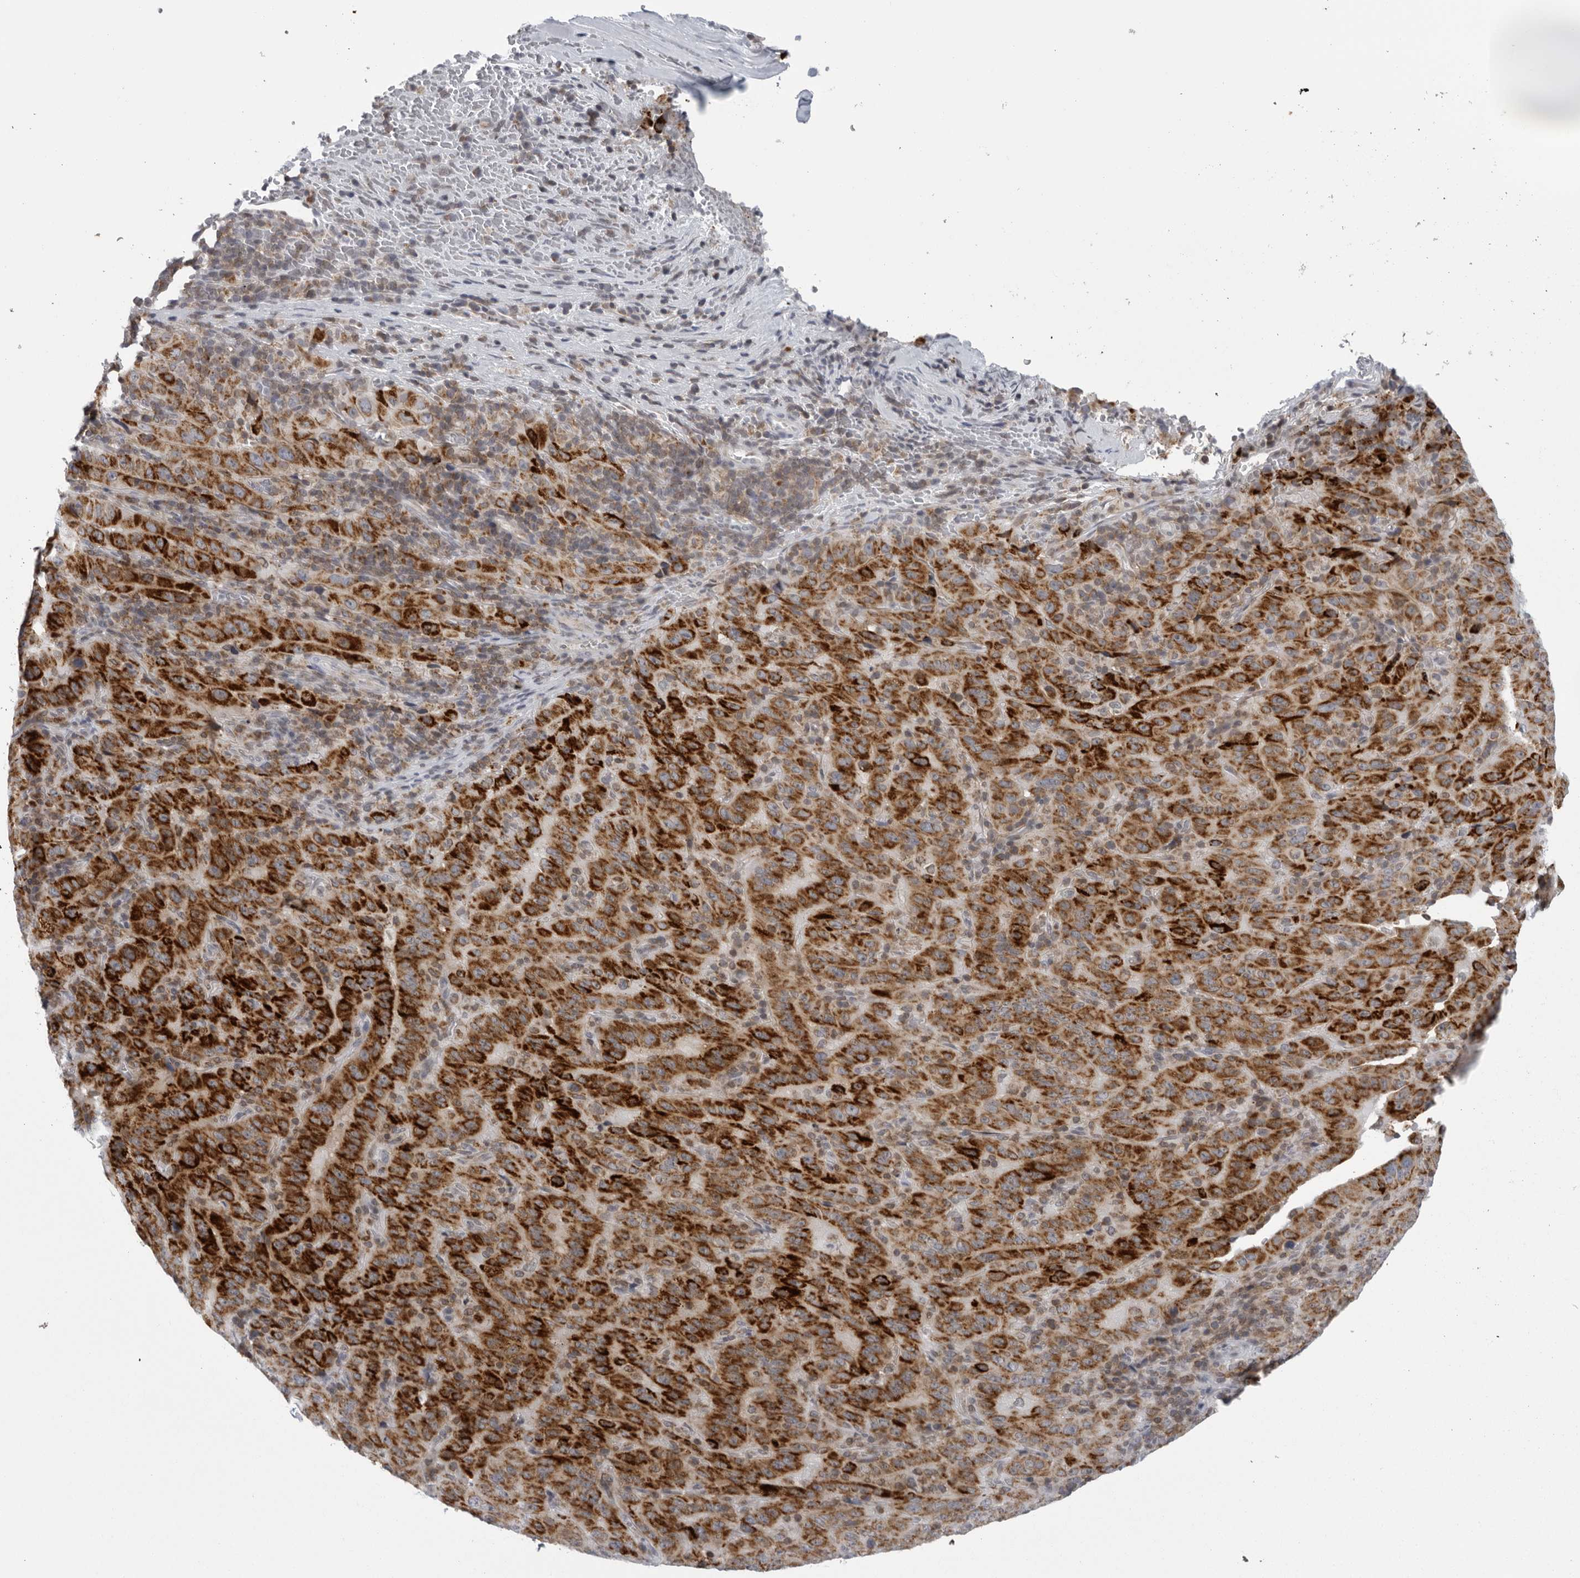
{"staining": {"intensity": "strong", "quantity": ">75%", "location": "cytoplasmic/membranous"}, "tissue": "pancreatic cancer", "cell_type": "Tumor cells", "image_type": "cancer", "snomed": [{"axis": "morphology", "description": "Adenocarcinoma, NOS"}, {"axis": "topography", "description": "Pancreas"}], "caption": "Adenocarcinoma (pancreatic) stained with a protein marker shows strong staining in tumor cells.", "gene": "CPT2", "patient": {"sex": "male", "age": 63}}